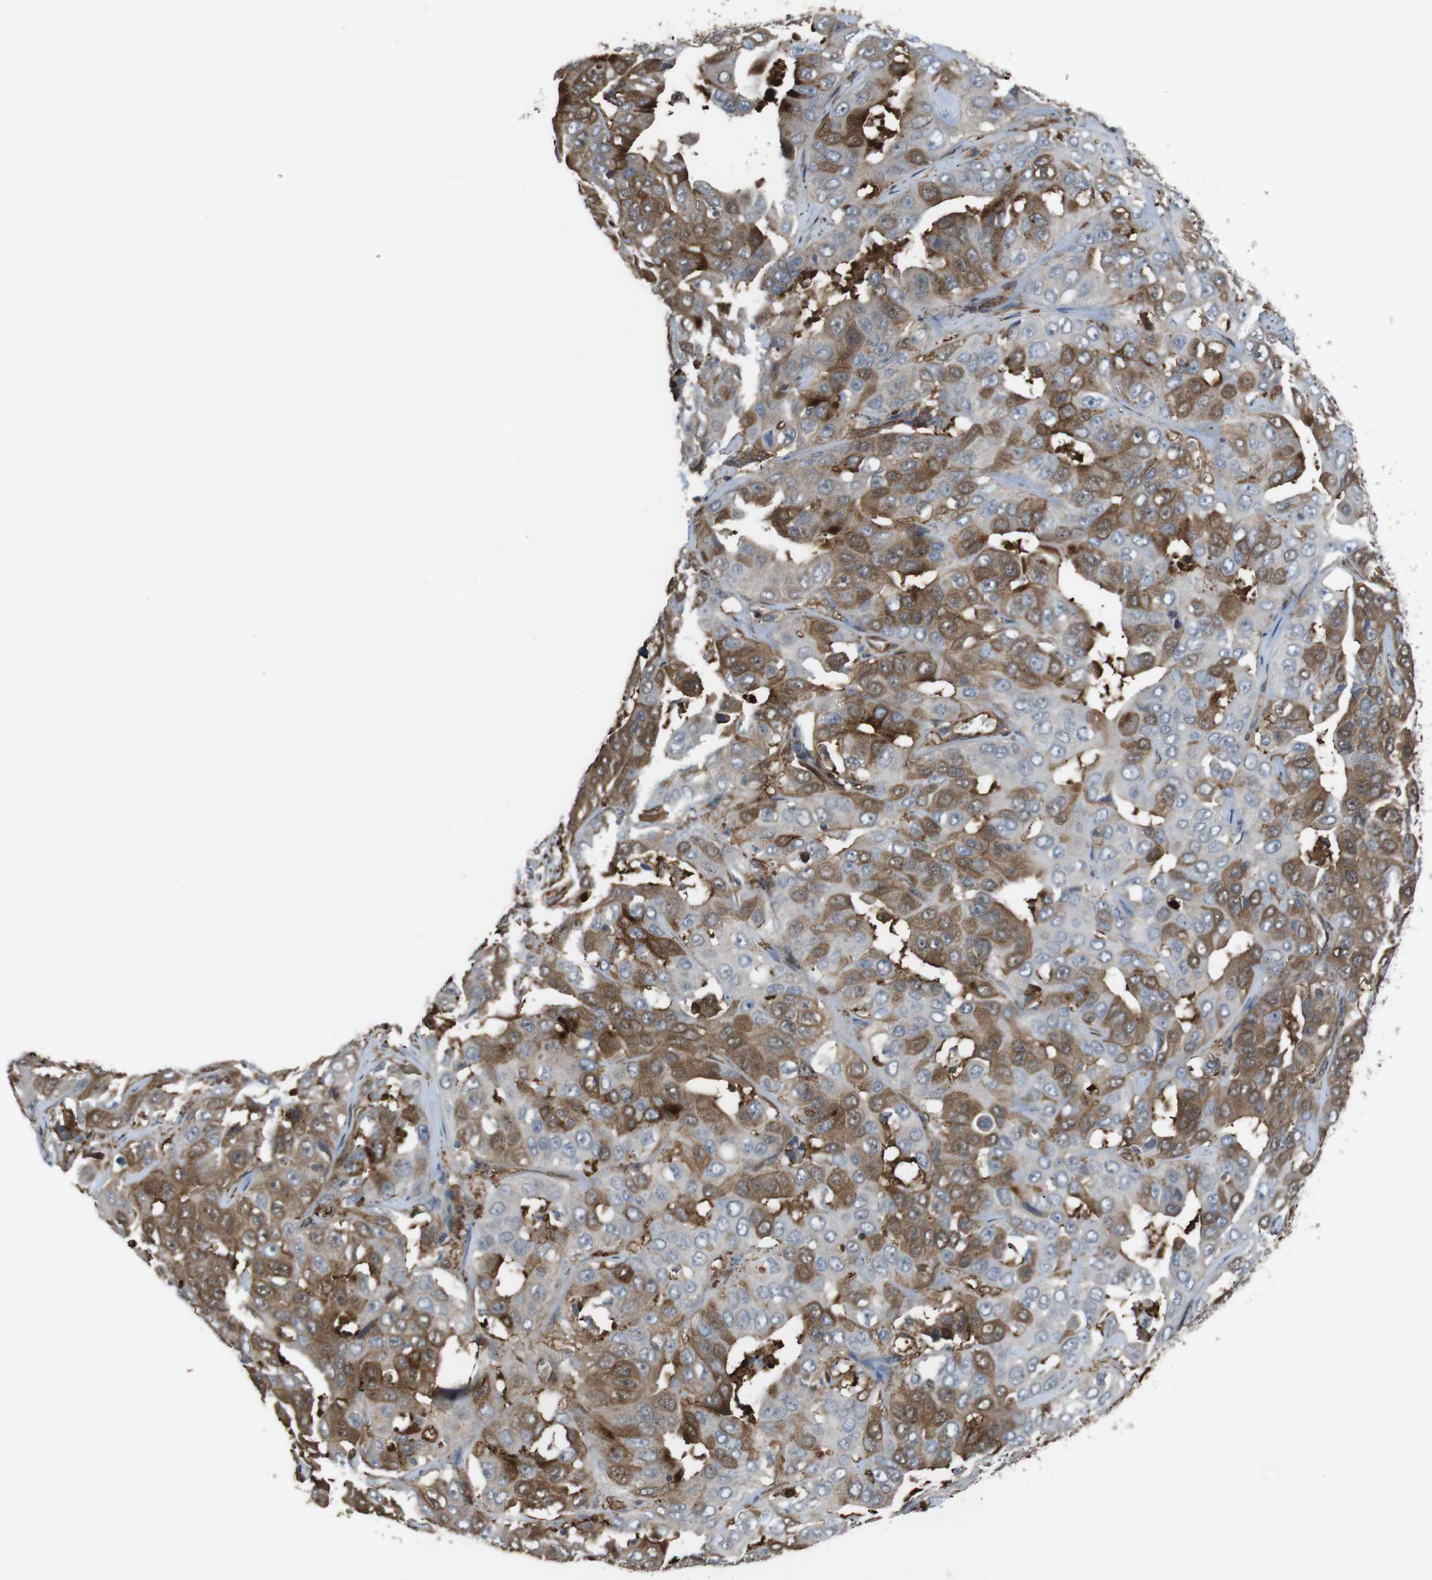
{"staining": {"intensity": "moderate", "quantity": "25%-75%", "location": "cytoplasmic/membranous"}, "tissue": "liver cancer", "cell_type": "Tumor cells", "image_type": "cancer", "snomed": [{"axis": "morphology", "description": "Cholangiocarcinoma"}, {"axis": "topography", "description": "Liver"}], "caption": "Liver cancer stained with DAB immunohistochemistry displays medium levels of moderate cytoplasmic/membranous positivity in about 25%-75% of tumor cells.", "gene": "ARHGDIA", "patient": {"sex": "female", "age": 52}}